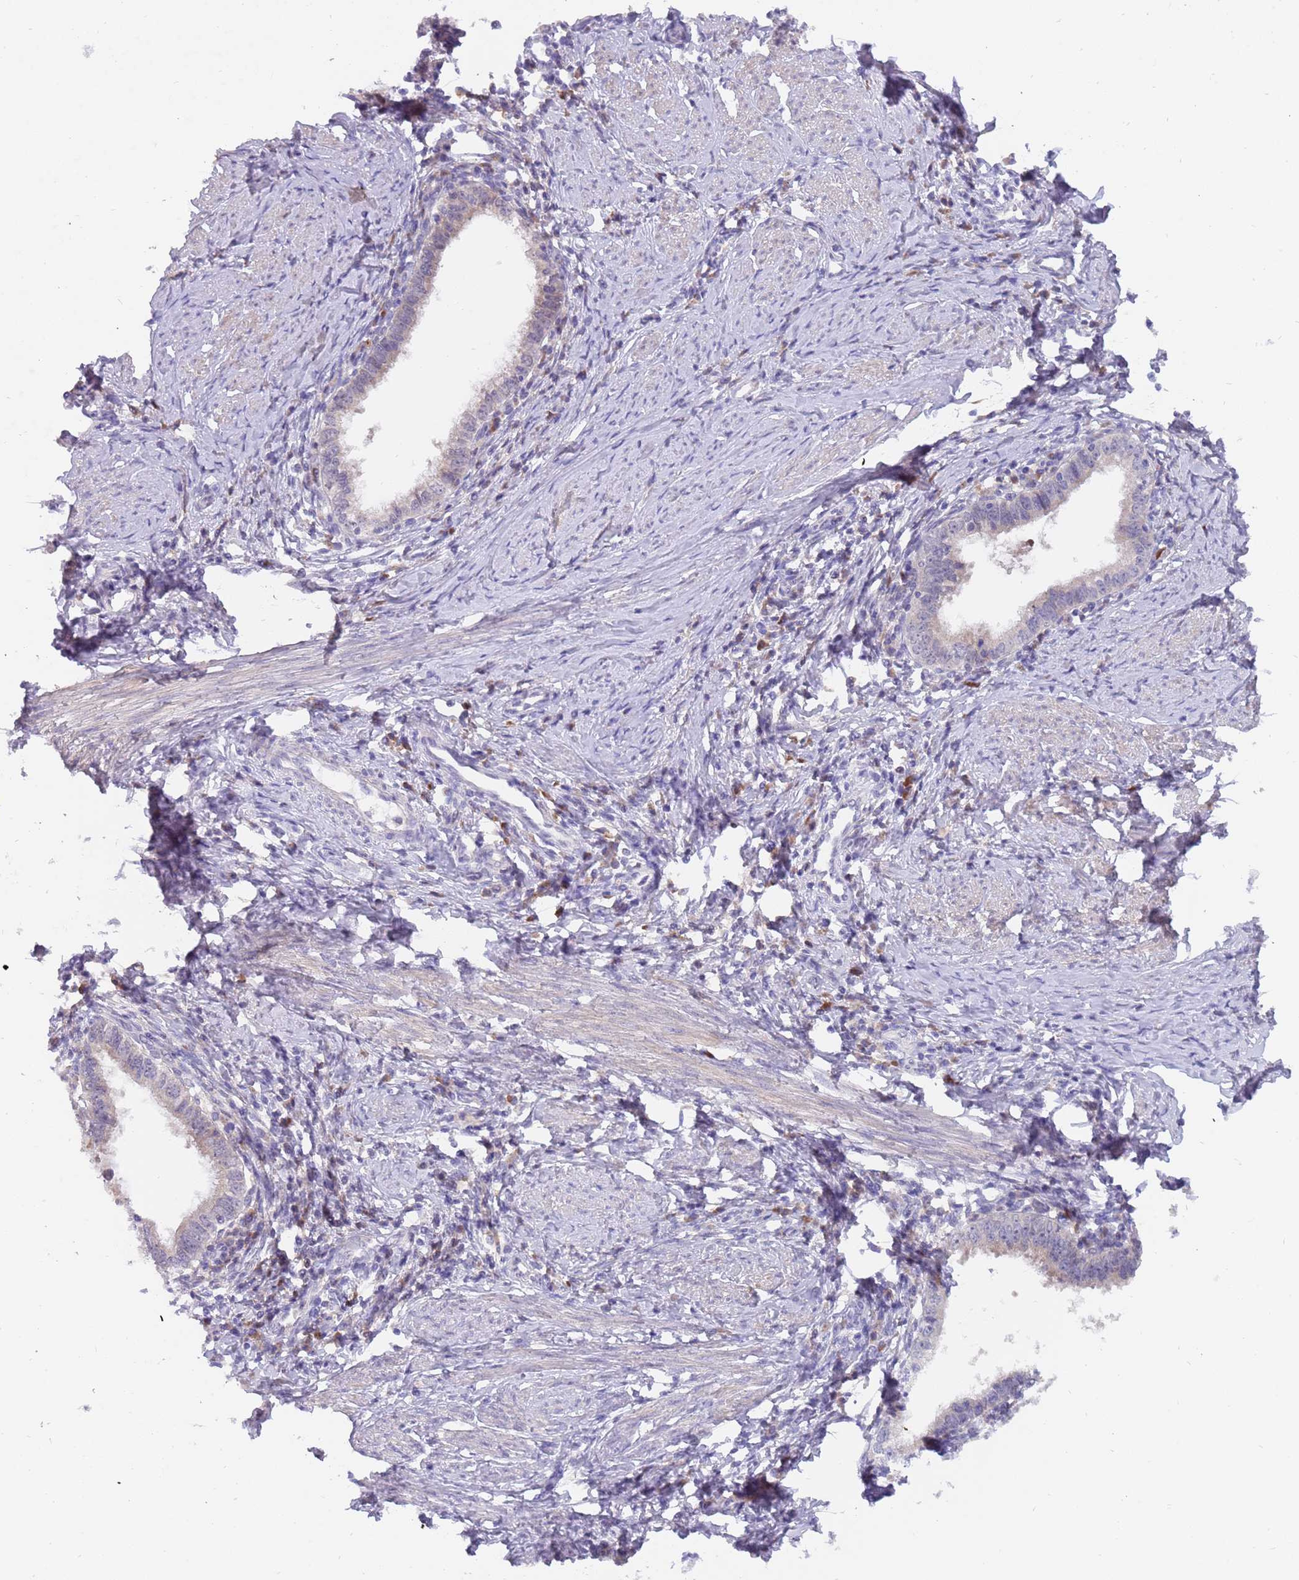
{"staining": {"intensity": "weak", "quantity": "<25%", "location": "cytoplasmic/membranous"}, "tissue": "cervical cancer", "cell_type": "Tumor cells", "image_type": "cancer", "snomed": [{"axis": "morphology", "description": "Adenocarcinoma, NOS"}, {"axis": "topography", "description": "Cervix"}], "caption": "IHC image of human cervical adenocarcinoma stained for a protein (brown), which exhibits no expression in tumor cells.", "gene": "ZNF746", "patient": {"sex": "female", "age": 36}}